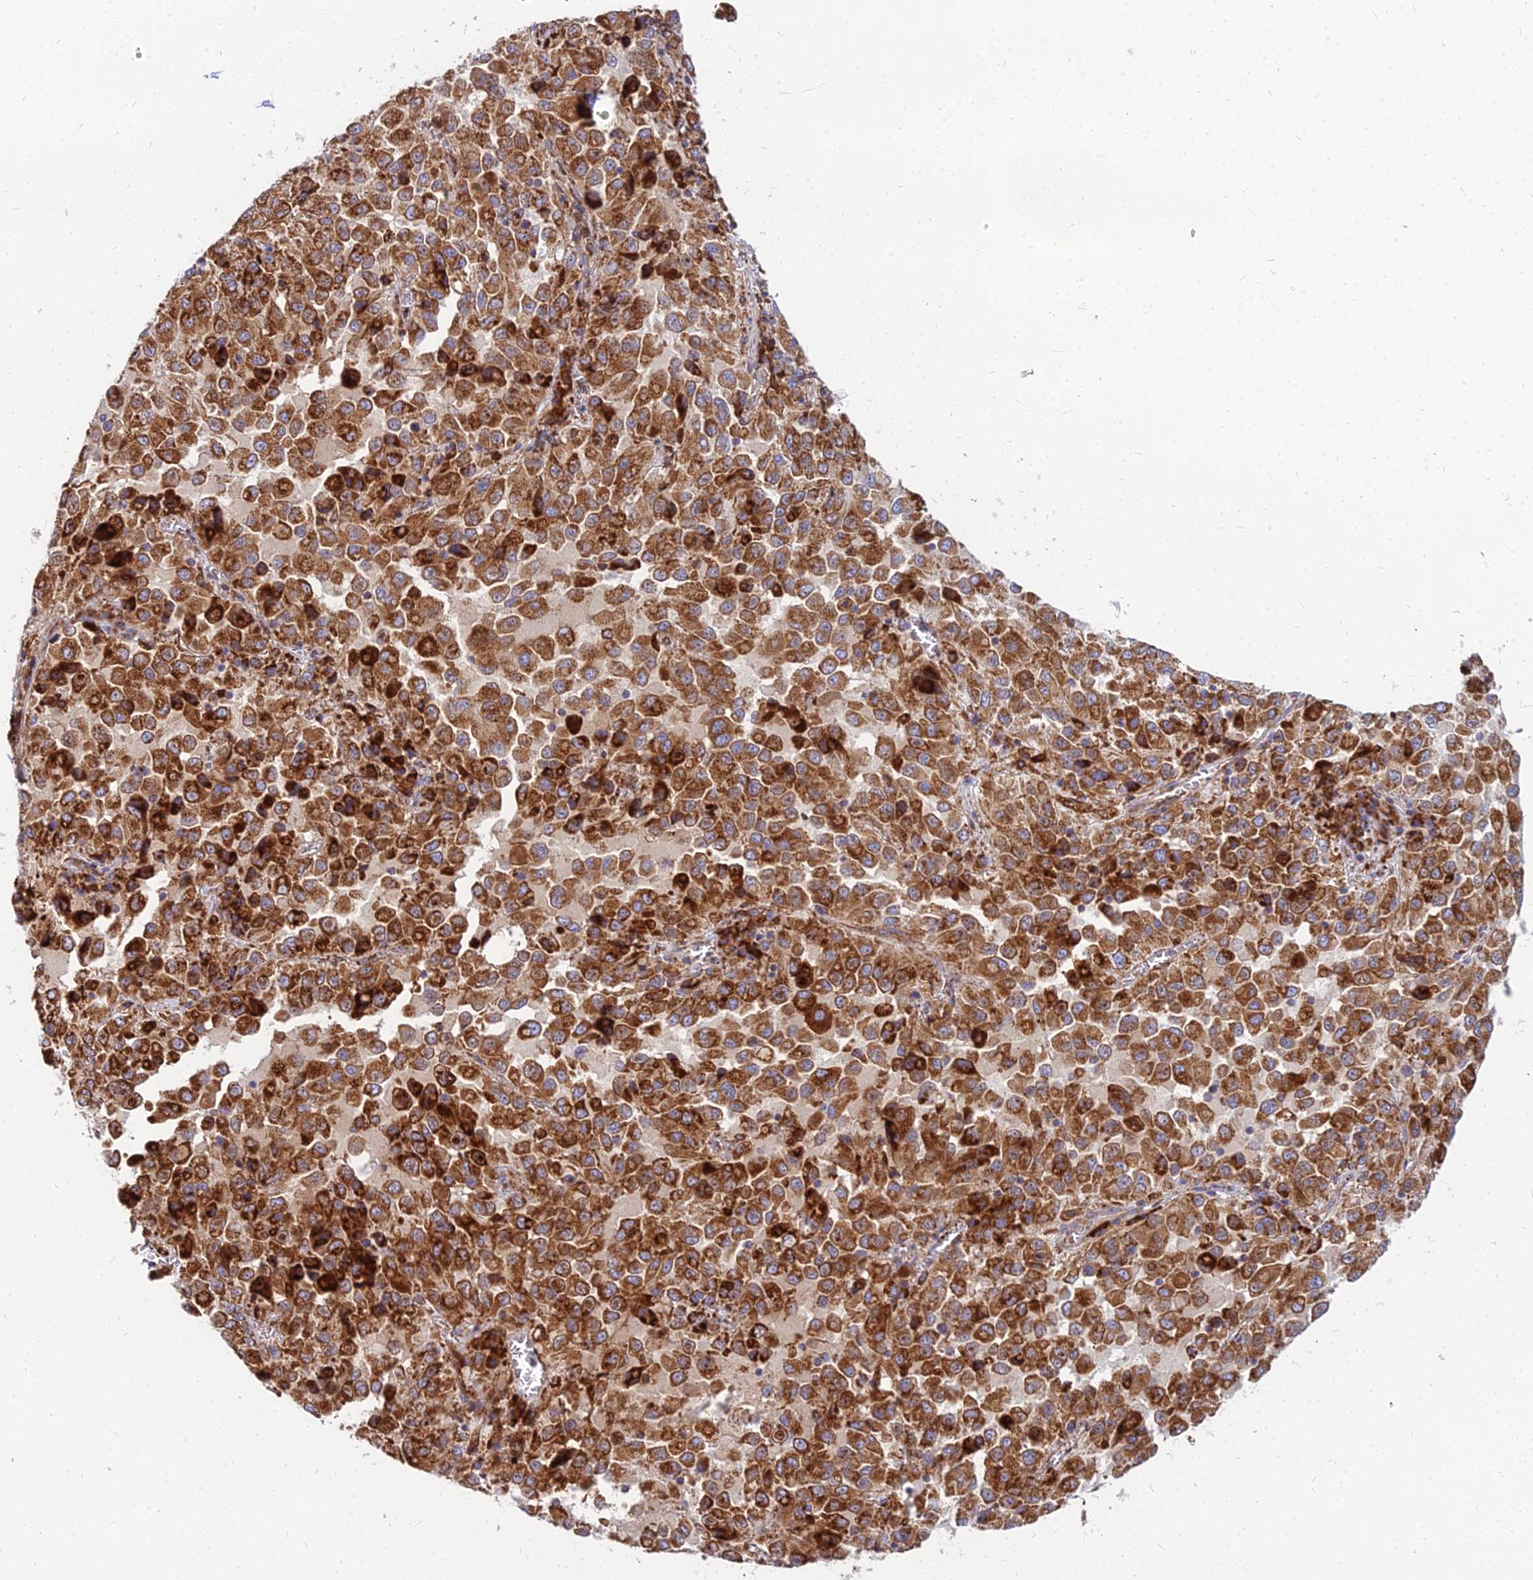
{"staining": {"intensity": "strong", "quantity": ">75%", "location": "cytoplasmic/membranous"}, "tissue": "melanoma", "cell_type": "Tumor cells", "image_type": "cancer", "snomed": [{"axis": "morphology", "description": "Malignant melanoma, Metastatic site"}, {"axis": "topography", "description": "Lung"}], "caption": "Human malignant melanoma (metastatic site) stained with a brown dye exhibits strong cytoplasmic/membranous positive staining in approximately >75% of tumor cells.", "gene": "CCT6B", "patient": {"sex": "male", "age": 64}}